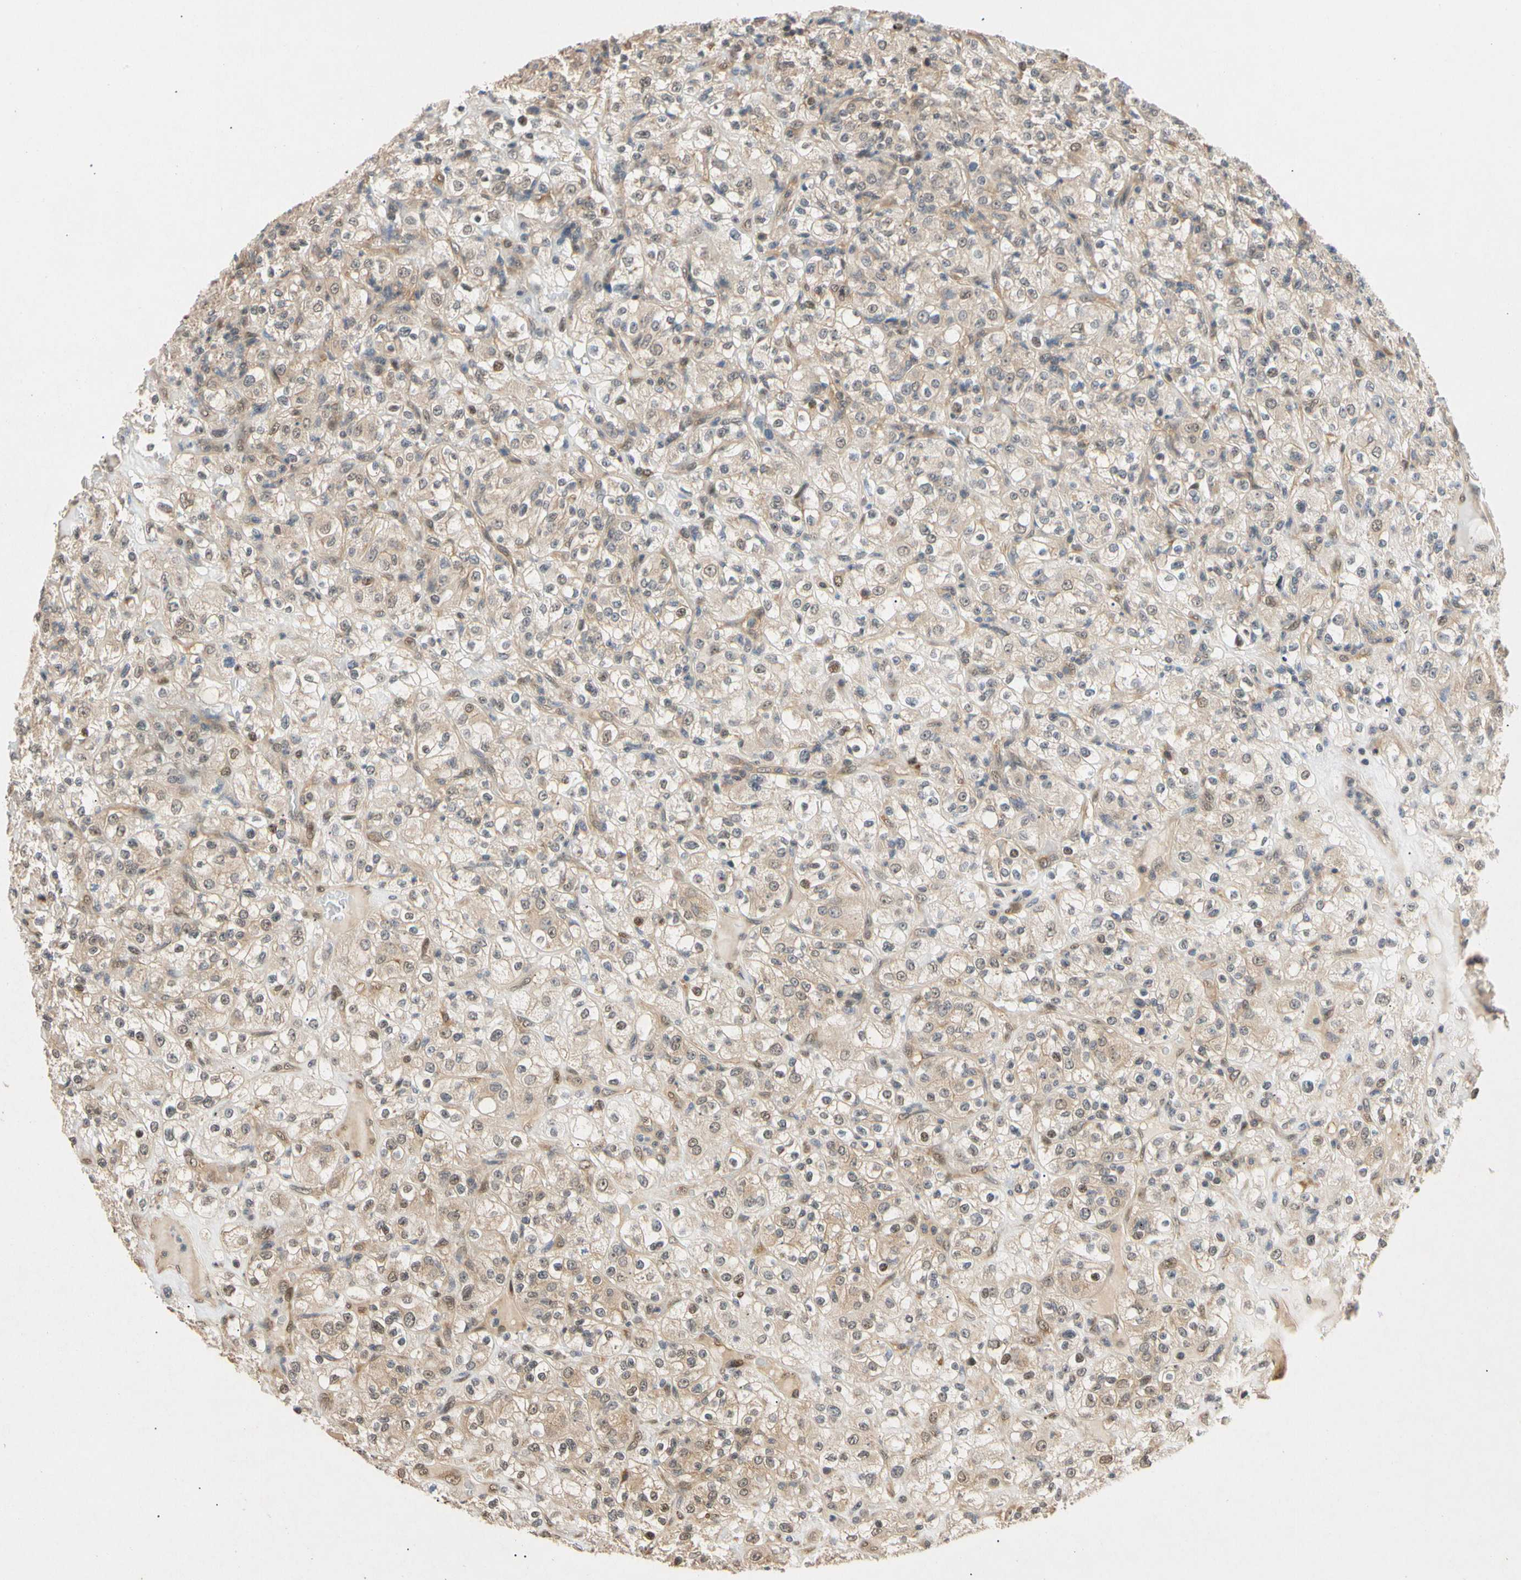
{"staining": {"intensity": "weak", "quantity": ">75%", "location": "cytoplasmic/membranous"}, "tissue": "renal cancer", "cell_type": "Tumor cells", "image_type": "cancer", "snomed": [{"axis": "morphology", "description": "Normal tissue, NOS"}, {"axis": "morphology", "description": "Adenocarcinoma, NOS"}, {"axis": "topography", "description": "Kidney"}], "caption": "High-power microscopy captured an immunohistochemistry photomicrograph of renal cancer, revealing weak cytoplasmic/membranous positivity in about >75% of tumor cells.", "gene": "EIF1AX", "patient": {"sex": "female", "age": 72}}